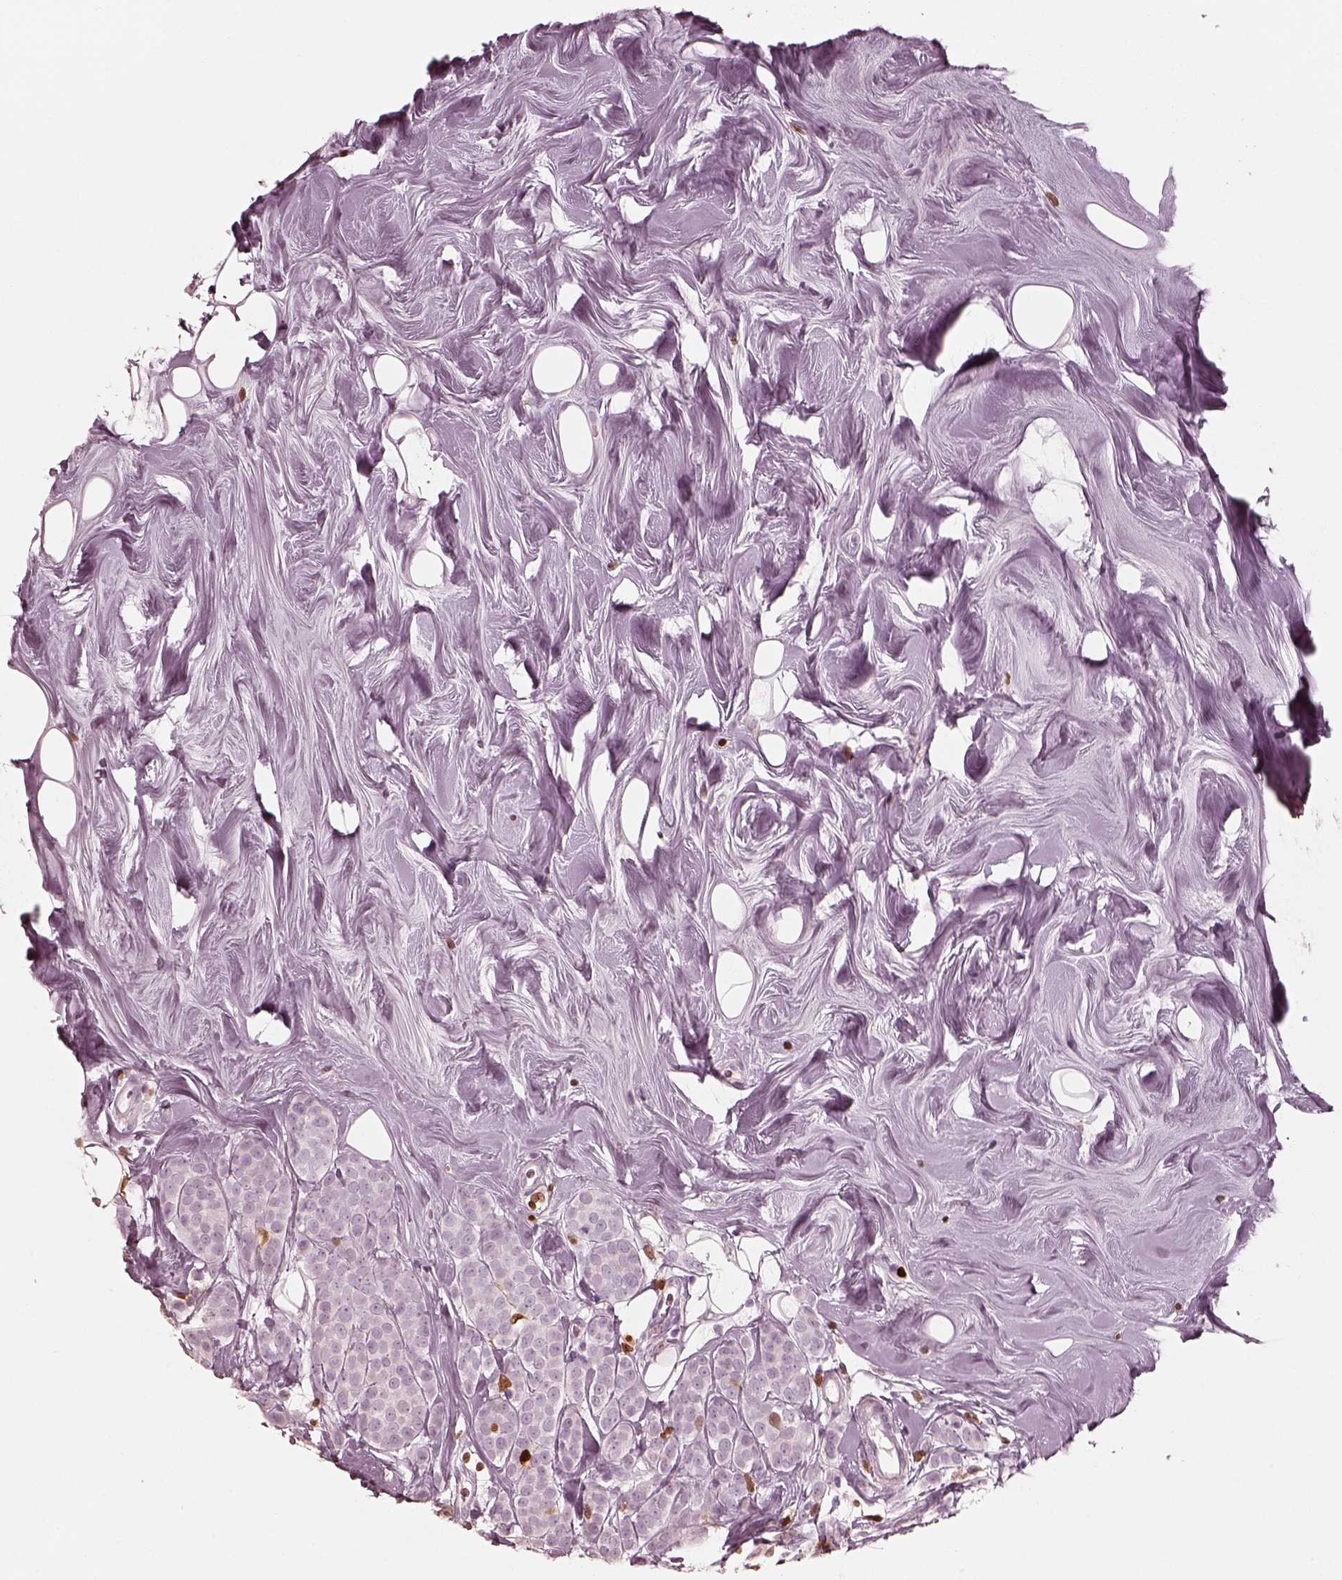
{"staining": {"intensity": "negative", "quantity": "none", "location": "none"}, "tissue": "breast cancer", "cell_type": "Tumor cells", "image_type": "cancer", "snomed": [{"axis": "morphology", "description": "Lobular carcinoma"}, {"axis": "topography", "description": "Breast"}], "caption": "IHC image of neoplastic tissue: lobular carcinoma (breast) stained with DAB (3,3'-diaminobenzidine) reveals no significant protein staining in tumor cells.", "gene": "ALOX5", "patient": {"sex": "female", "age": 49}}